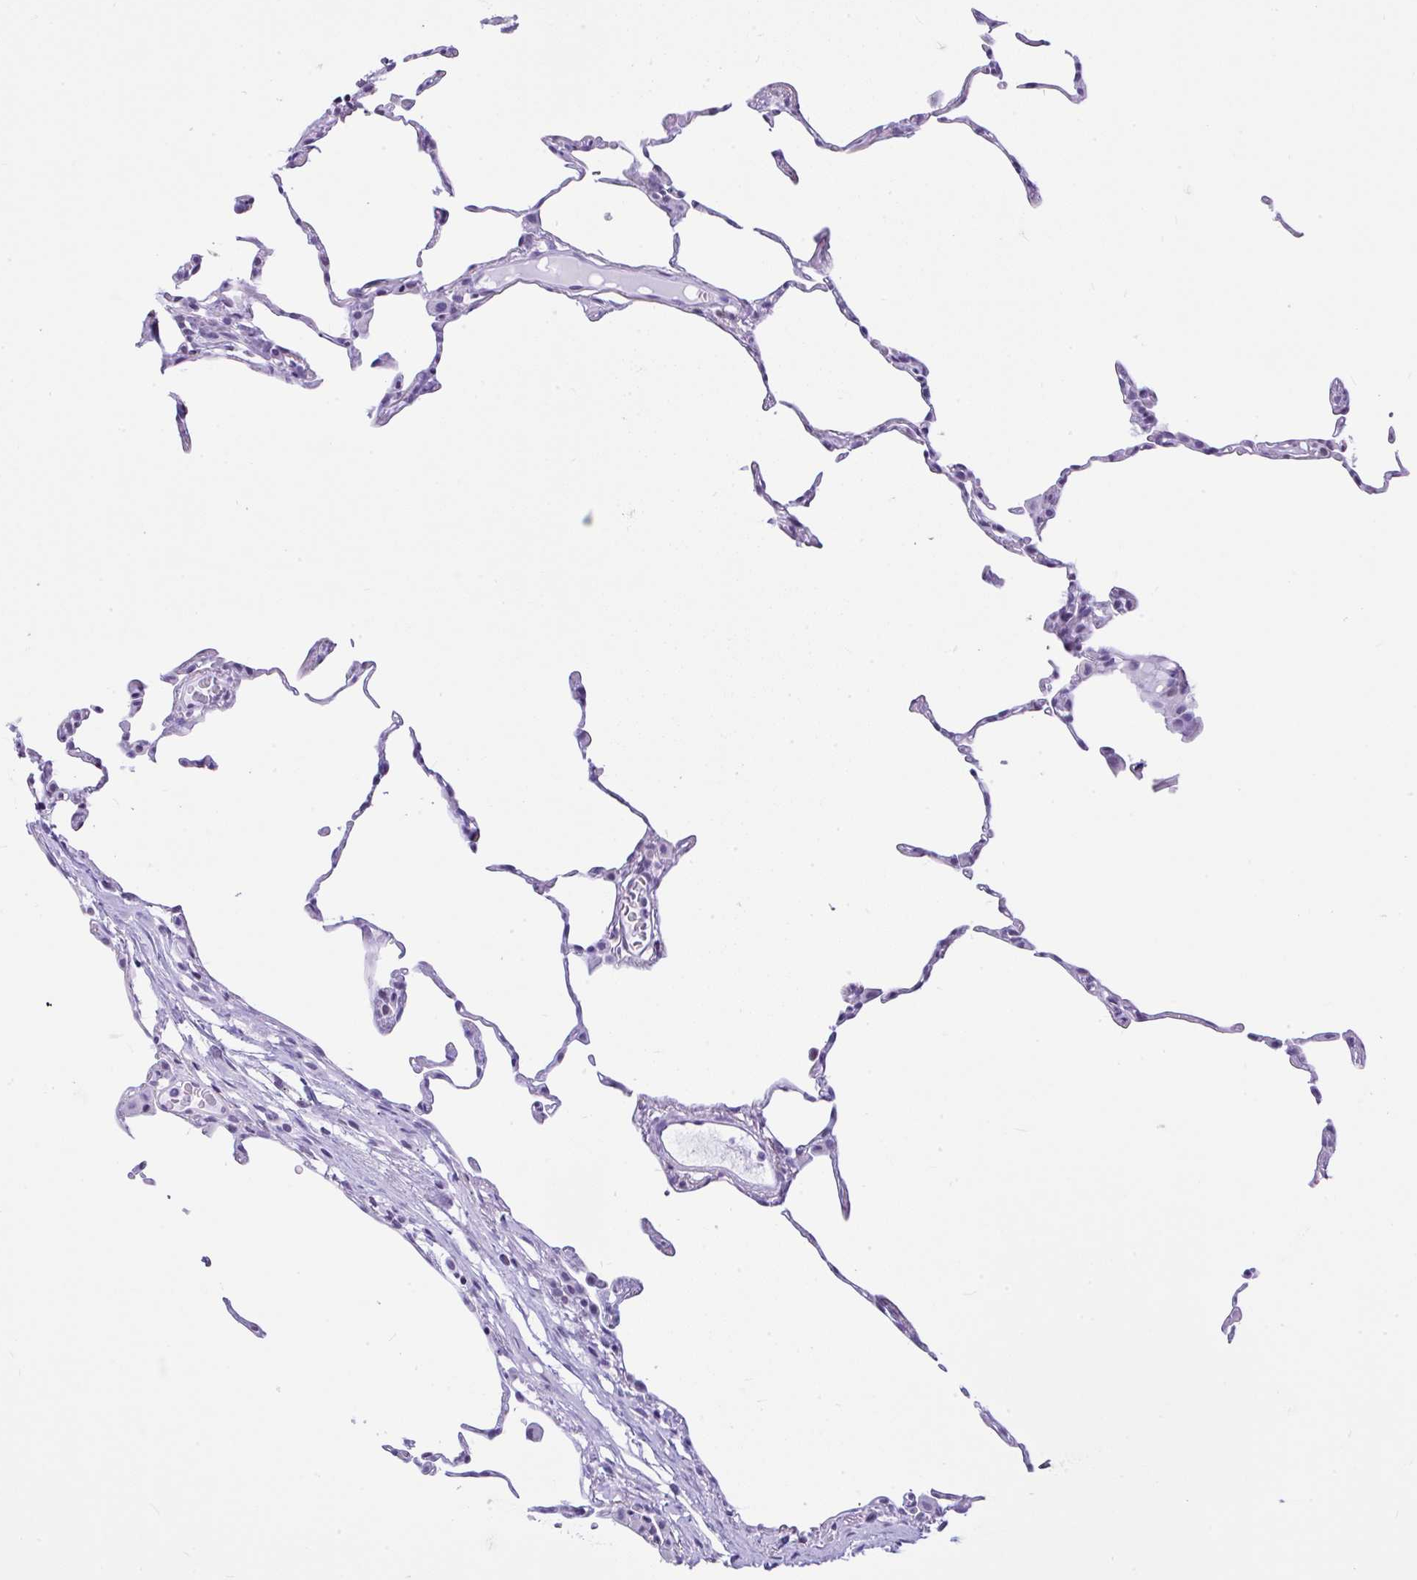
{"staining": {"intensity": "negative", "quantity": "none", "location": "none"}, "tissue": "lung", "cell_type": "Alveolar cells", "image_type": "normal", "snomed": [{"axis": "morphology", "description": "Normal tissue, NOS"}, {"axis": "topography", "description": "Lung"}], "caption": "A high-resolution micrograph shows IHC staining of normal lung, which exhibits no significant positivity in alveolar cells.", "gene": "KRT27", "patient": {"sex": "female", "age": 57}}